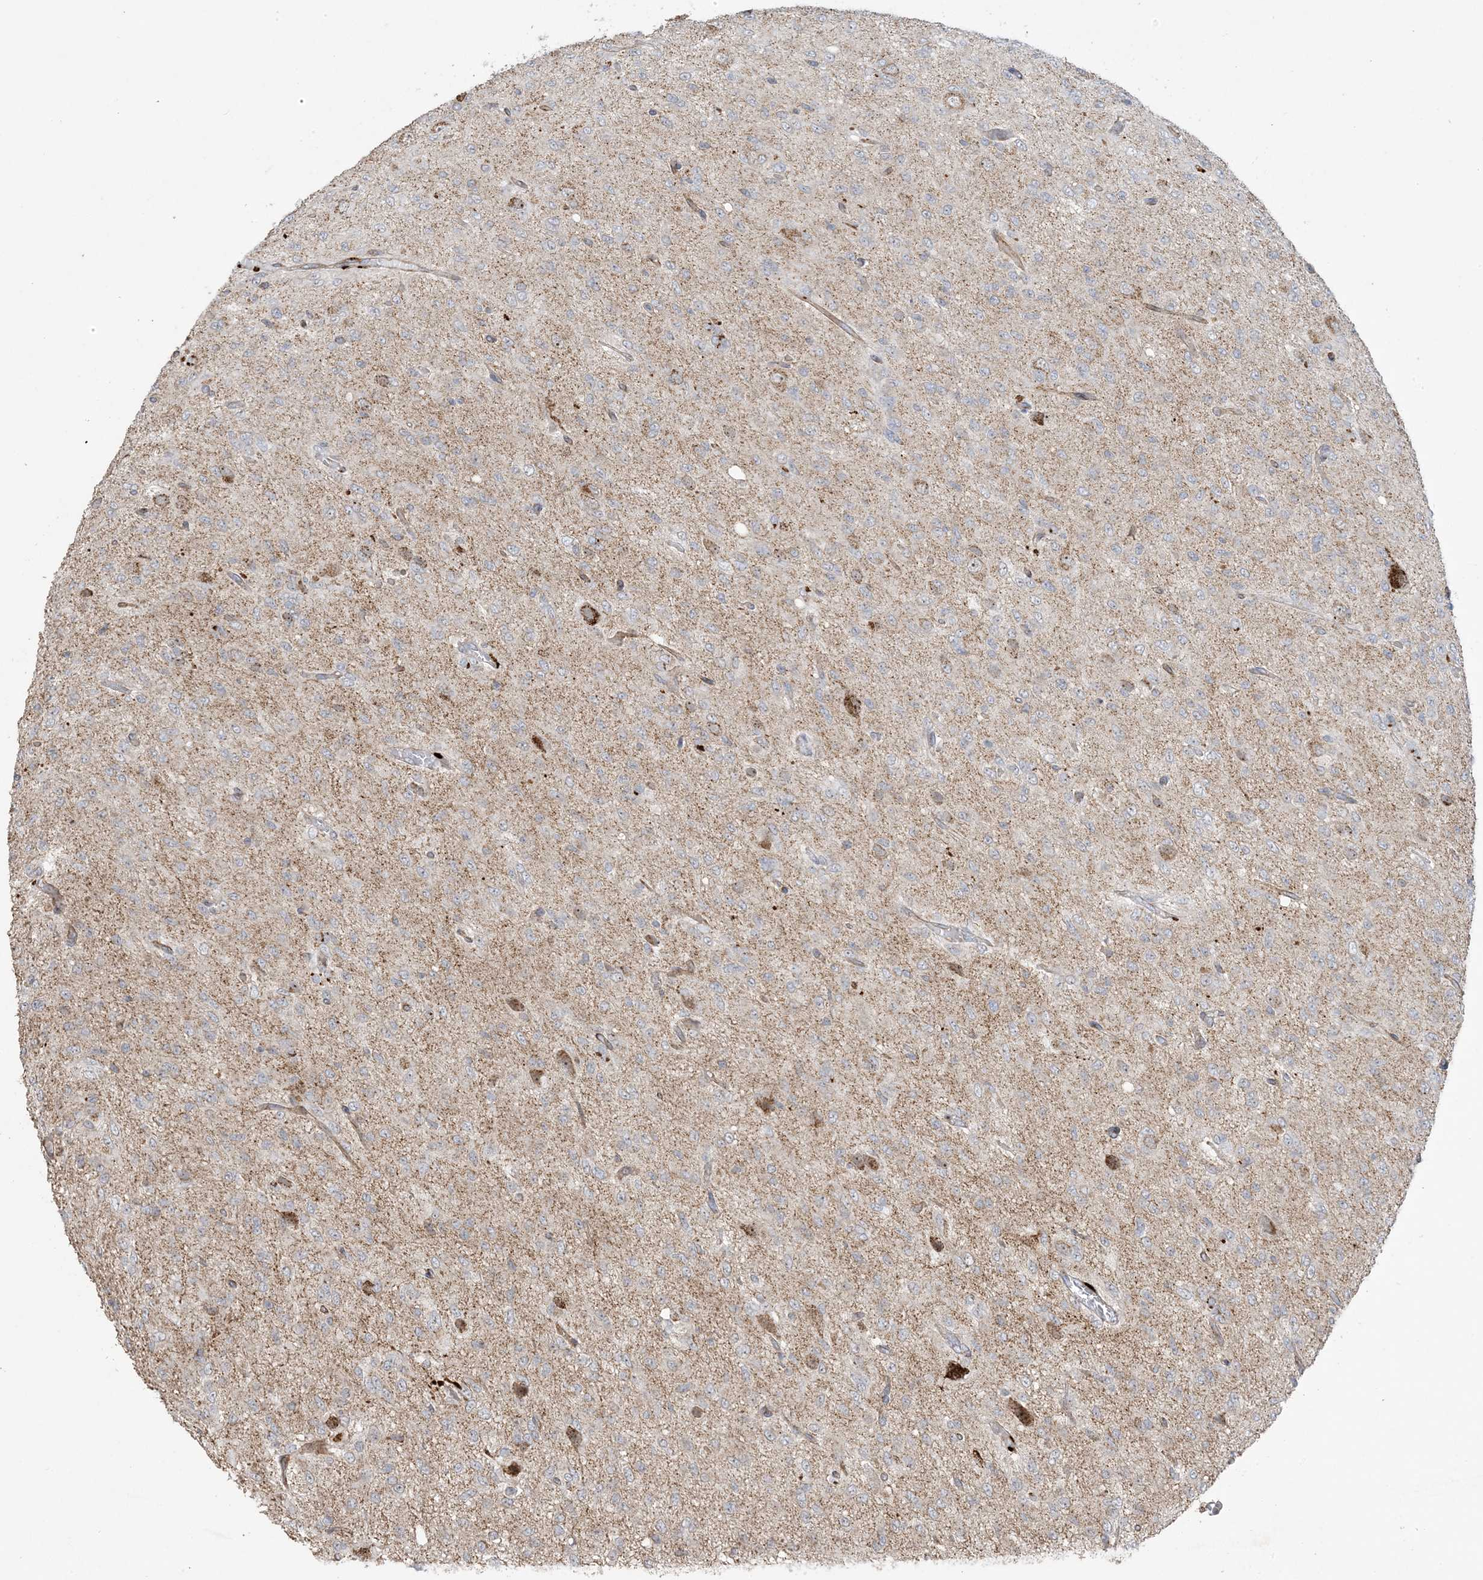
{"staining": {"intensity": "moderate", "quantity": "25%-75%", "location": "cytoplasmic/membranous"}, "tissue": "glioma", "cell_type": "Tumor cells", "image_type": "cancer", "snomed": [{"axis": "morphology", "description": "Glioma, malignant, High grade"}, {"axis": "topography", "description": "Brain"}], "caption": "Immunohistochemistry (DAB) staining of malignant glioma (high-grade) displays moderate cytoplasmic/membranous protein expression in approximately 25%-75% of tumor cells.", "gene": "AGA", "patient": {"sex": "female", "age": 59}}